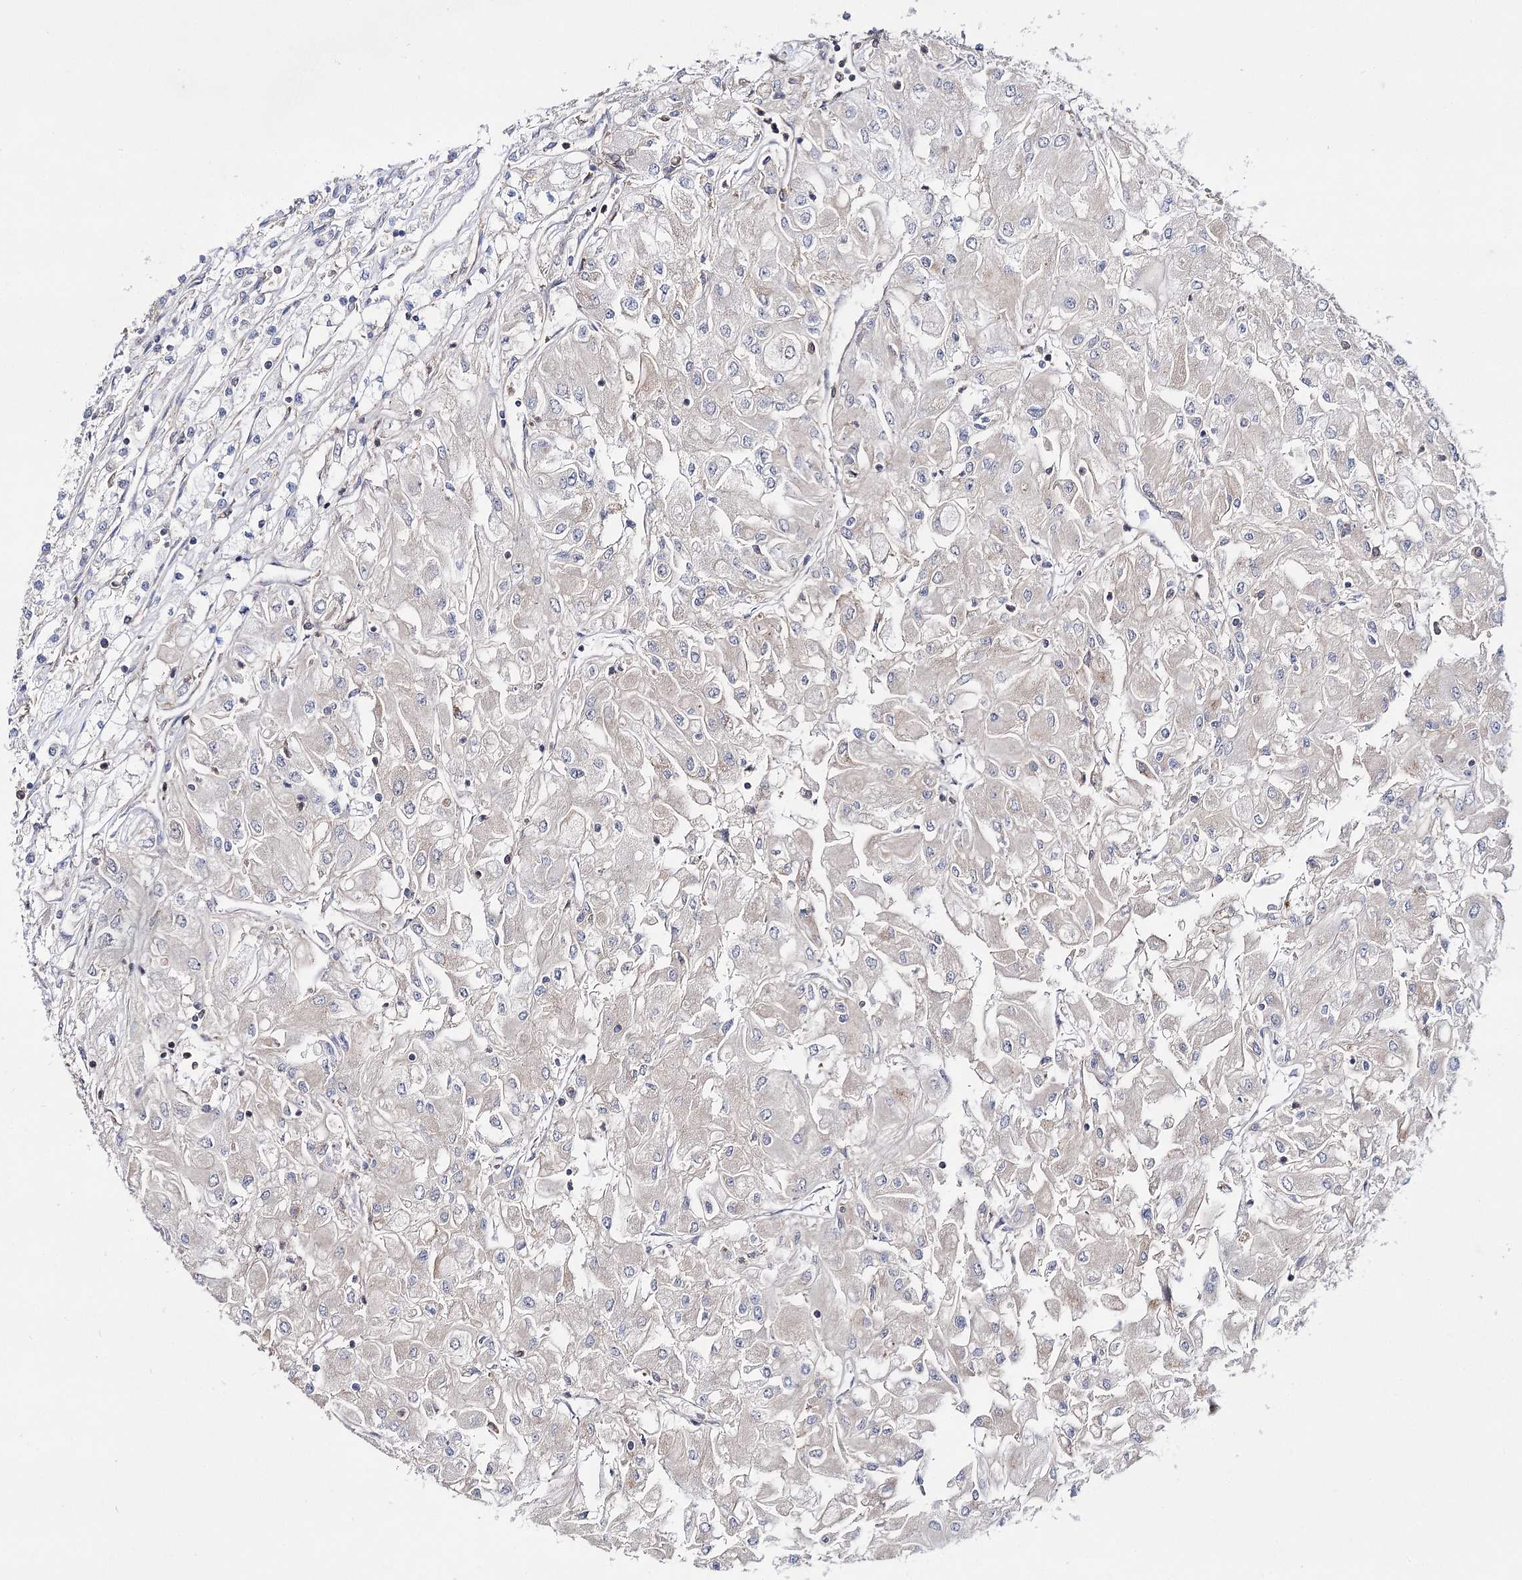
{"staining": {"intensity": "negative", "quantity": "none", "location": "none"}, "tissue": "renal cancer", "cell_type": "Tumor cells", "image_type": "cancer", "snomed": [{"axis": "morphology", "description": "Adenocarcinoma, NOS"}, {"axis": "topography", "description": "Kidney"}], "caption": "This is an immunohistochemistry (IHC) image of human adenocarcinoma (renal). There is no positivity in tumor cells.", "gene": "AURKC", "patient": {"sex": "male", "age": 80}}